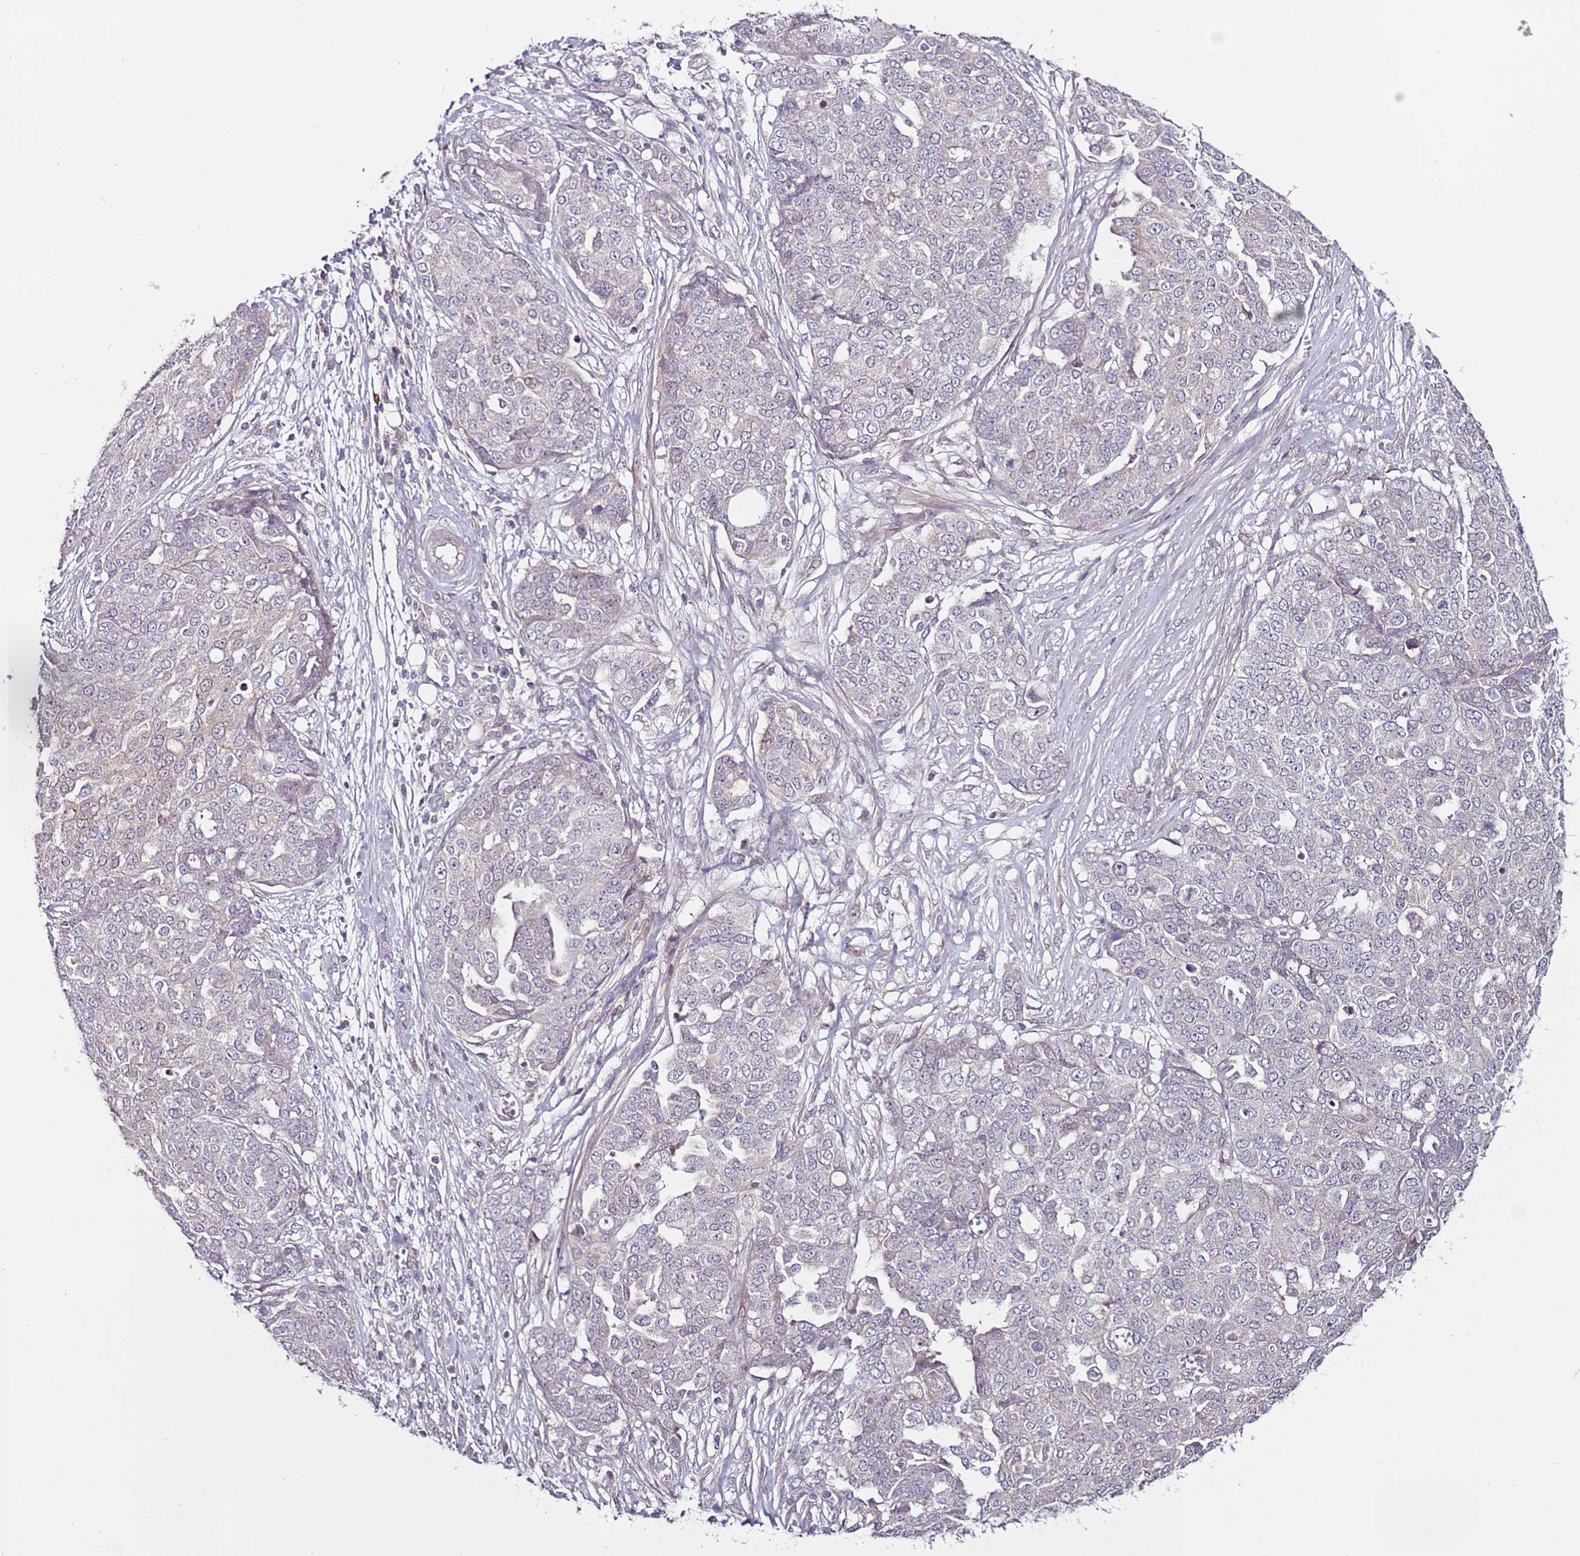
{"staining": {"intensity": "negative", "quantity": "none", "location": "none"}, "tissue": "ovarian cancer", "cell_type": "Tumor cells", "image_type": "cancer", "snomed": [{"axis": "morphology", "description": "Cystadenocarcinoma, serous, NOS"}, {"axis": "topography", "description": "Soft tissue"}, {"axis": "topography", "description": "Ovary"}], "caption": "Image shows no significant protein expression in tumor cells of ovarian cancer (serous cystadenocarcinoma).", "gene": "MTG2", "patient": {"sex": "female", "age": 57}}